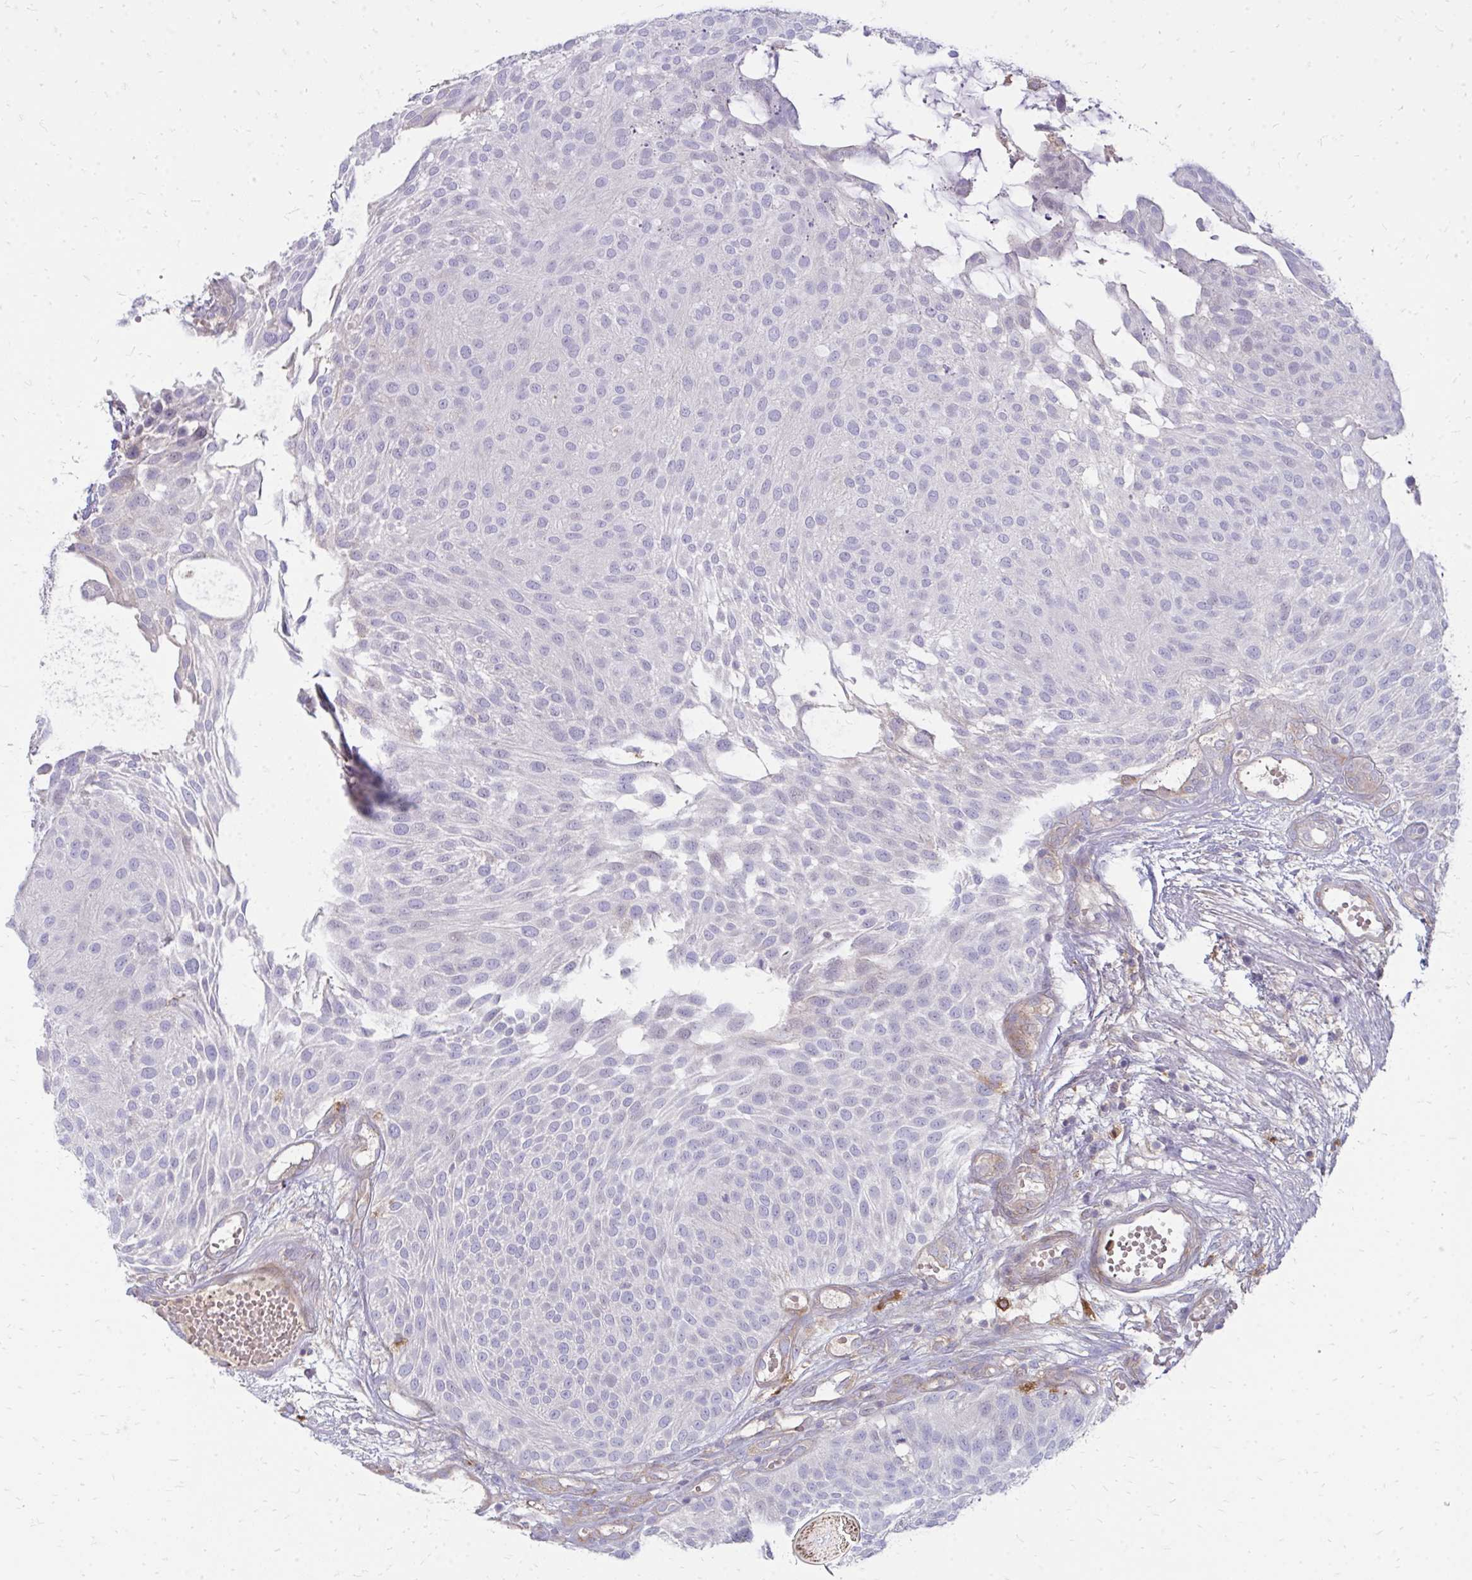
{"staining": {"intensity": "negative", "quantity": "none", "location": "none"}, "tissue": "urothelial cancer", "cell_type": "Tumor cells", "image_type": "cancer", "snomed": [{"axis": "morphology", "description": "Urothelial carcinoma, NOS"}, {"axis": "topography", "description": "Urinary bladder"}], "caption": "This micrograph is of urothelial cancer stained with immunohistochemistry (IHC) to label a protein in brown with the nuclei are counter-stained blue. There is no staining in tumor cells.", "gene": "ASAP1", "patient": {"sex": "male", "age": 84}}